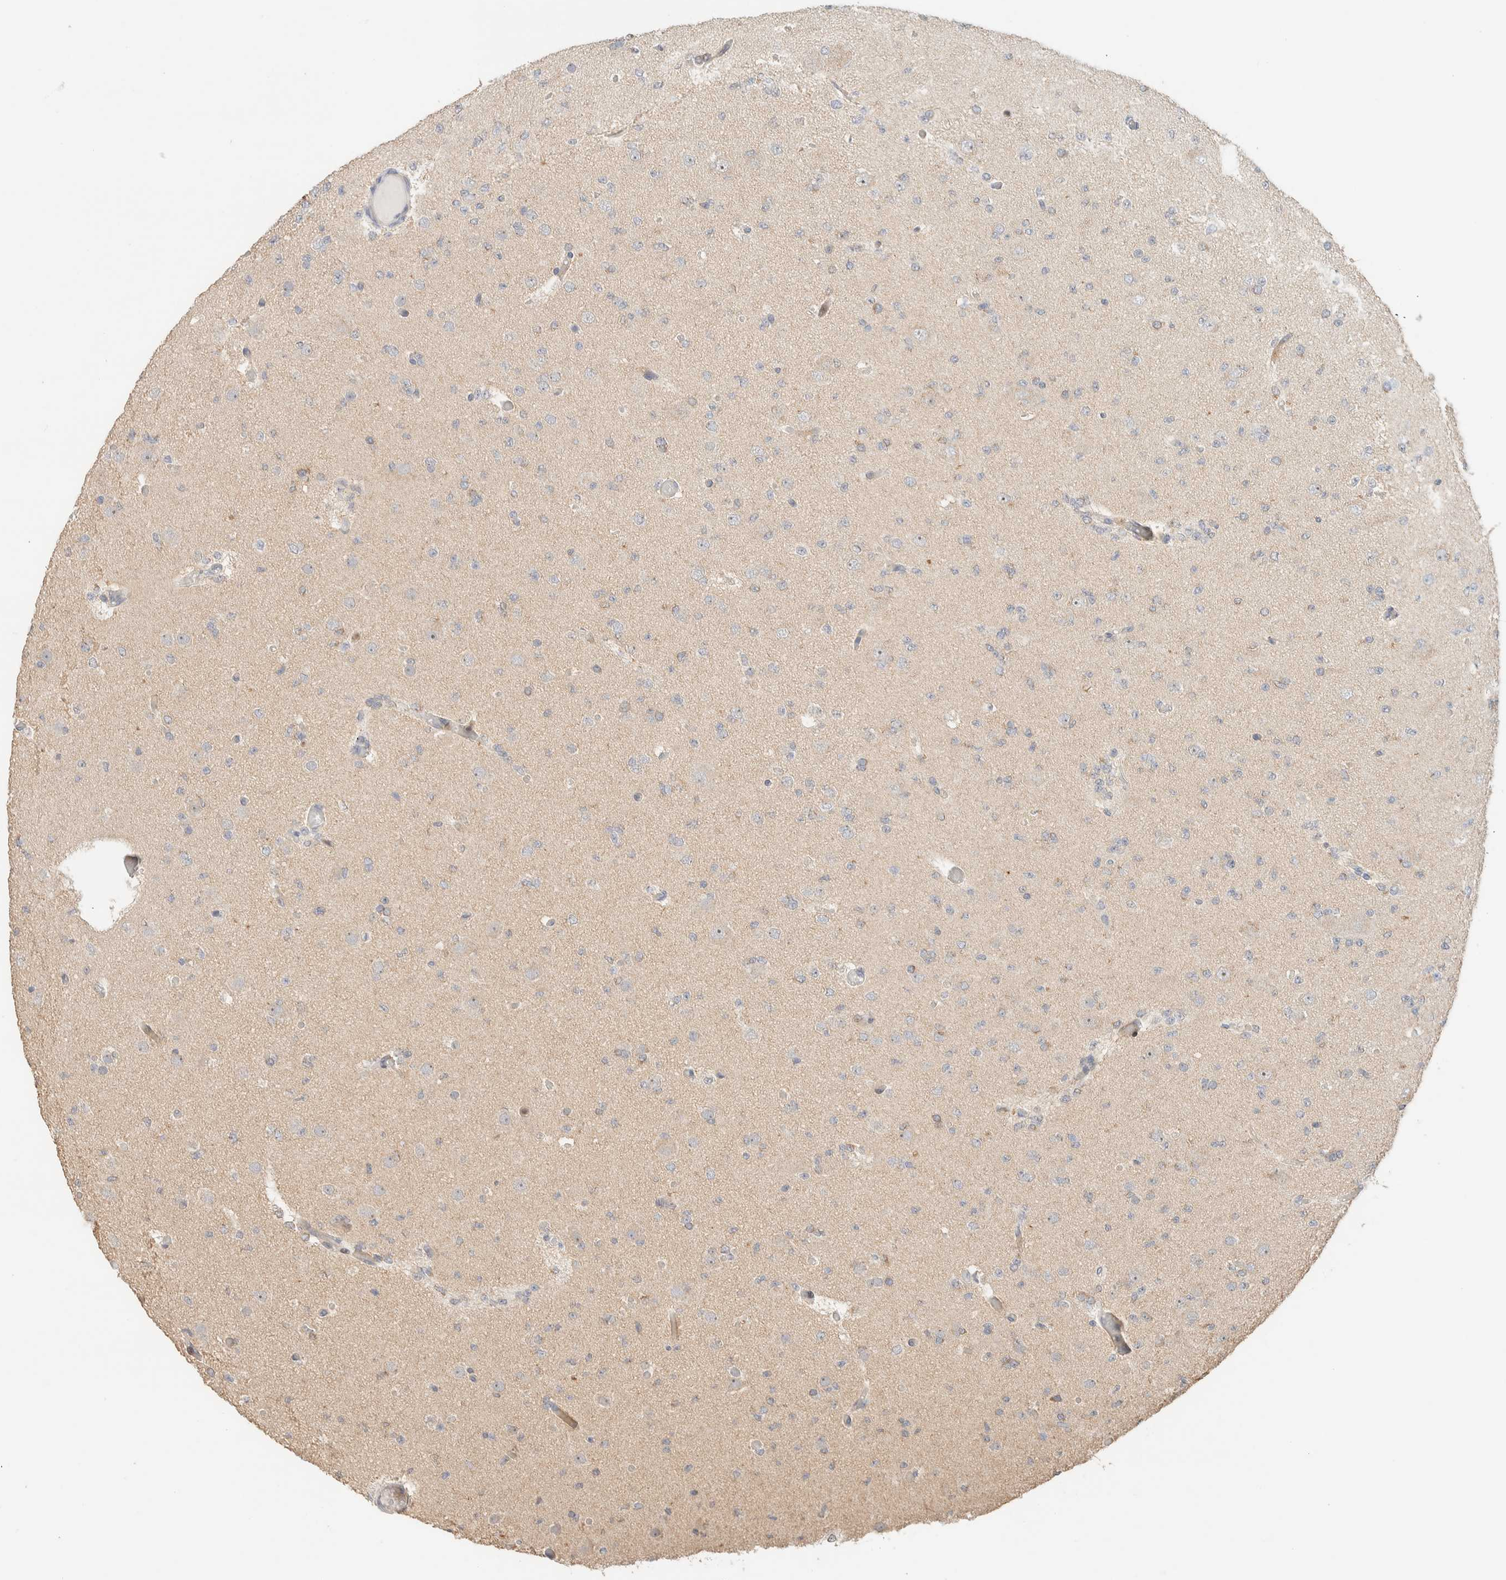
{"staining": {"intensity": "weak", "quantity": "<25%", "location": "cytoplasmic/membranous"}, "tissue": "glioma", "cell_type": "Tumor cells", "image_type": "cancer", "snomed": [{"axis": "morphology", "description": "Glioma, malignant, Low grade"}, {"axis": "topography", "description": "Brain"}], "caption": "This micrograph is of glioma stained with immunohistochemistry (IHC) to label a protein in brown with the nuclei are counter-stained blue. There is no positivity in tumor cells. The staining is performed using DAB brown chromogen with nuclei counter-stained in using hematoxylin.", "gene": "HDHD3", "patient": {"sex": "female", "age": 22}}